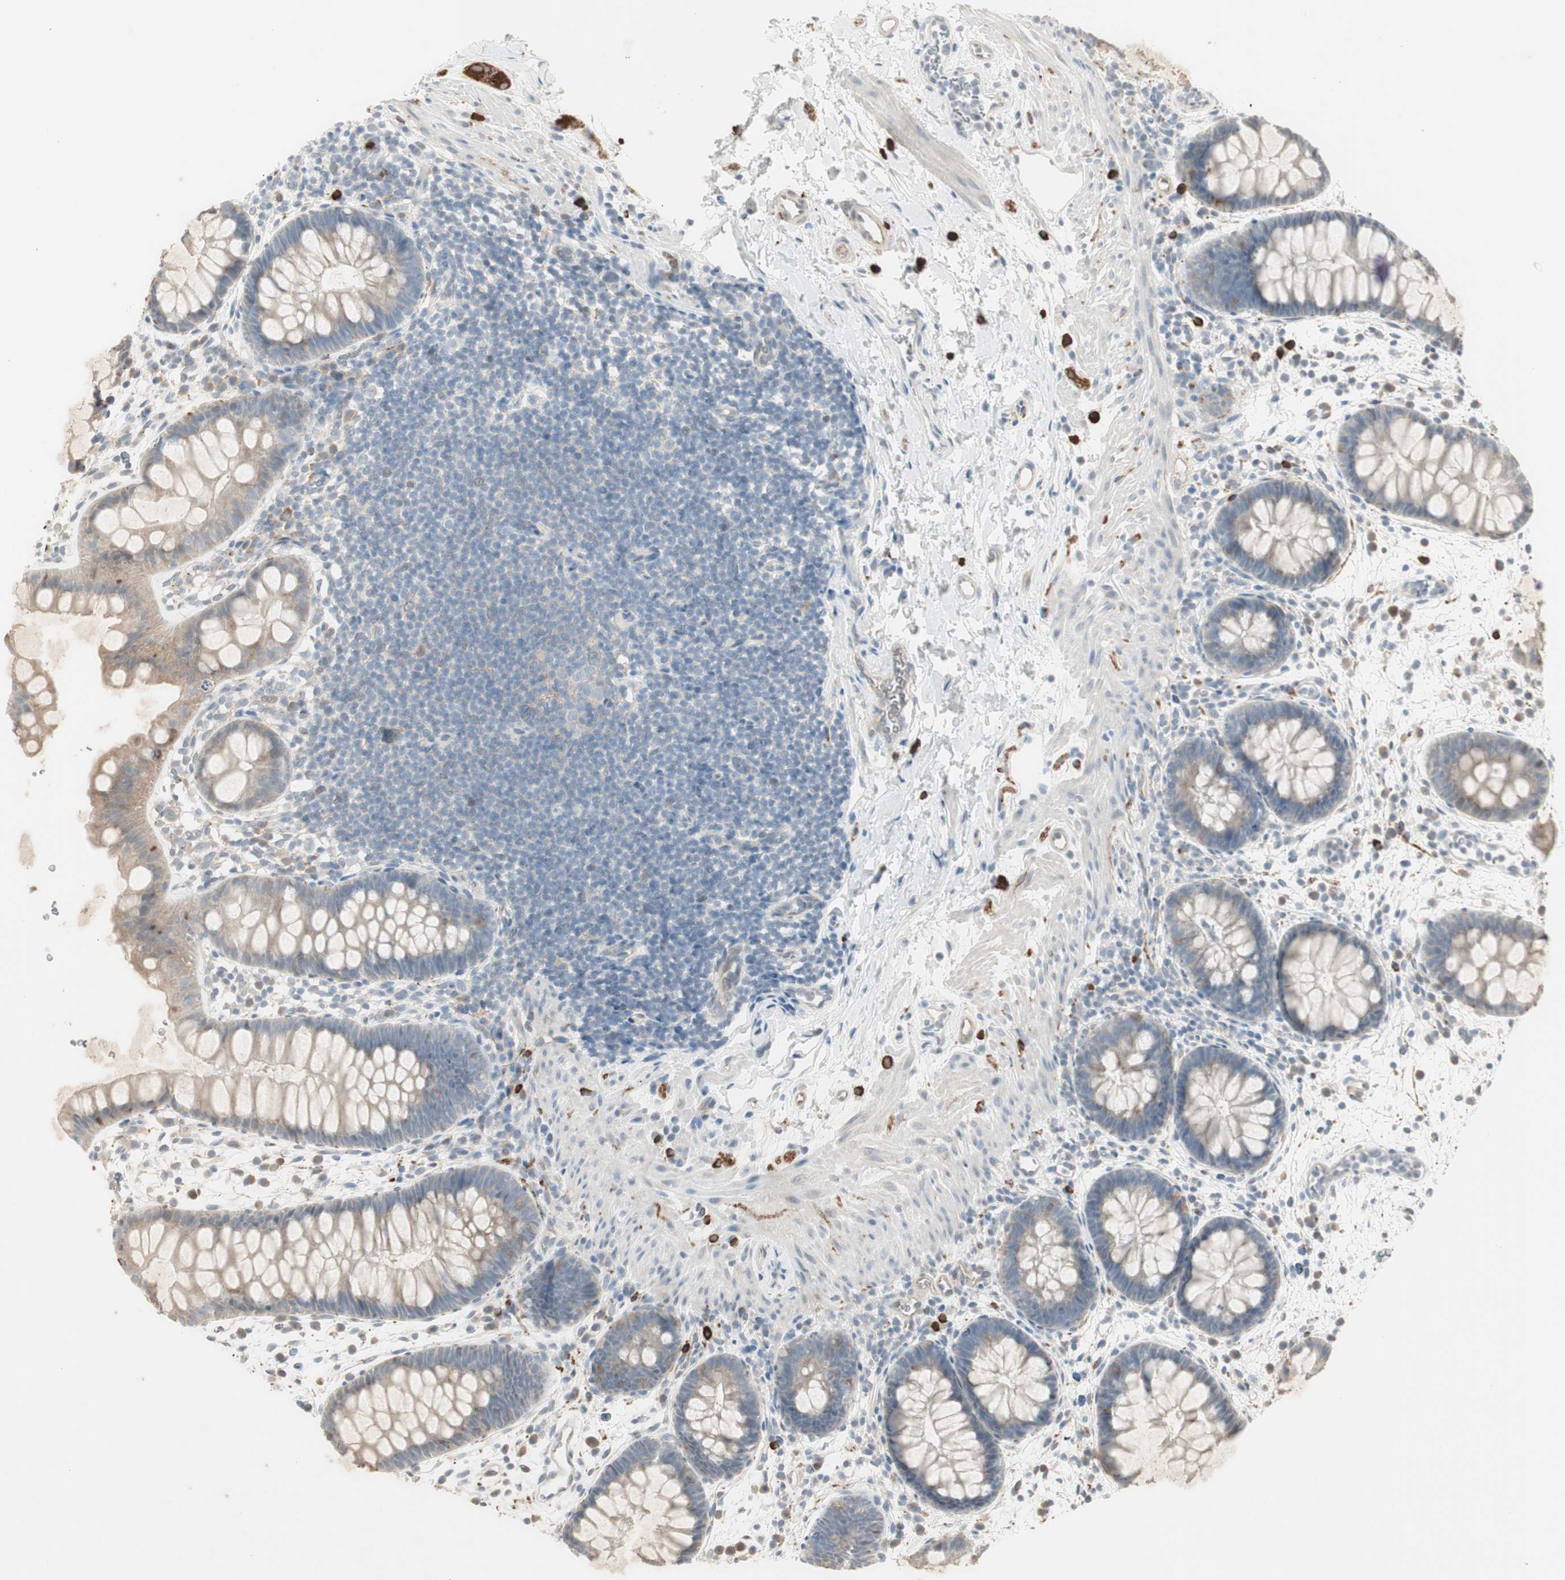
{"staining": {"intensity": "weak", "quantity": "25%-75%", "location": "cytoplasmic/membranous"}, "tissue": "rectum", "cell_type": "Glandular cells", "image_type": "normal", "snomed": [{"axis": "morphology", "description": "Normal tissue, NOS"}, {"axis": "topography", "description": "Rectum"}], "caption": "Rectum stained with a brown dye demonstrates weak cytoplasmic/membranous positive staining in about 25%-75% of glandular cells.", "gene": "MAPRE3", "patient": {"sex": "female", "age": 24}}